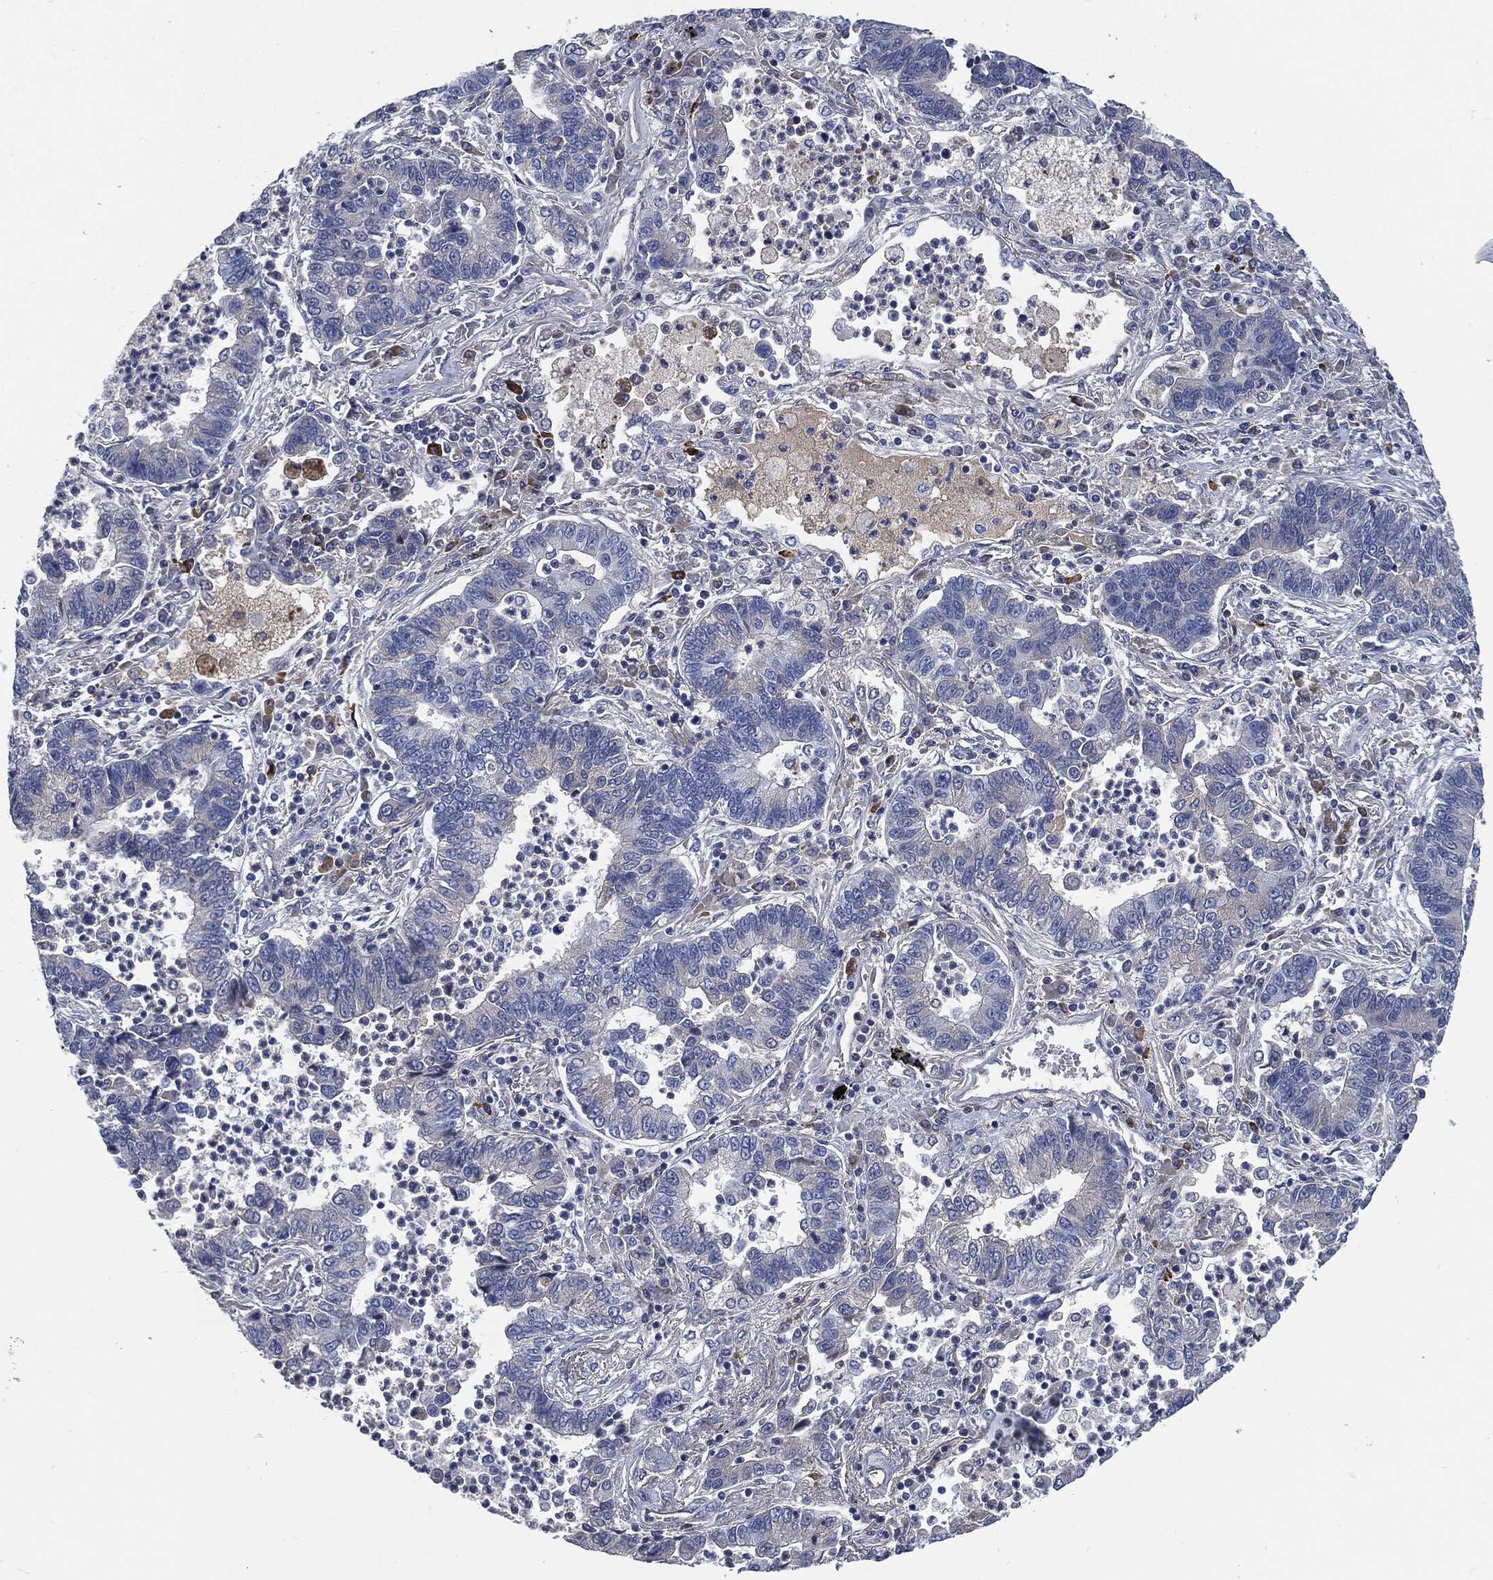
{"staining": {"intensity": "negative", "quantity": "none", "location": "none"}, "tissue": "lung cancer", "cell_type": "Tumor cells", "image_type": "cancer", "snomed": [{"axis": "morphology", "description": "Adenocarcinoma, NOS"}, {"axis": "topography", "description": "Lung"}], "caption": "Human lung cancer stained for a protein using IHC exhibits no expression in tumor cells.", "gene": "CD27", "patient": {"sex": "female", "age": 57}}